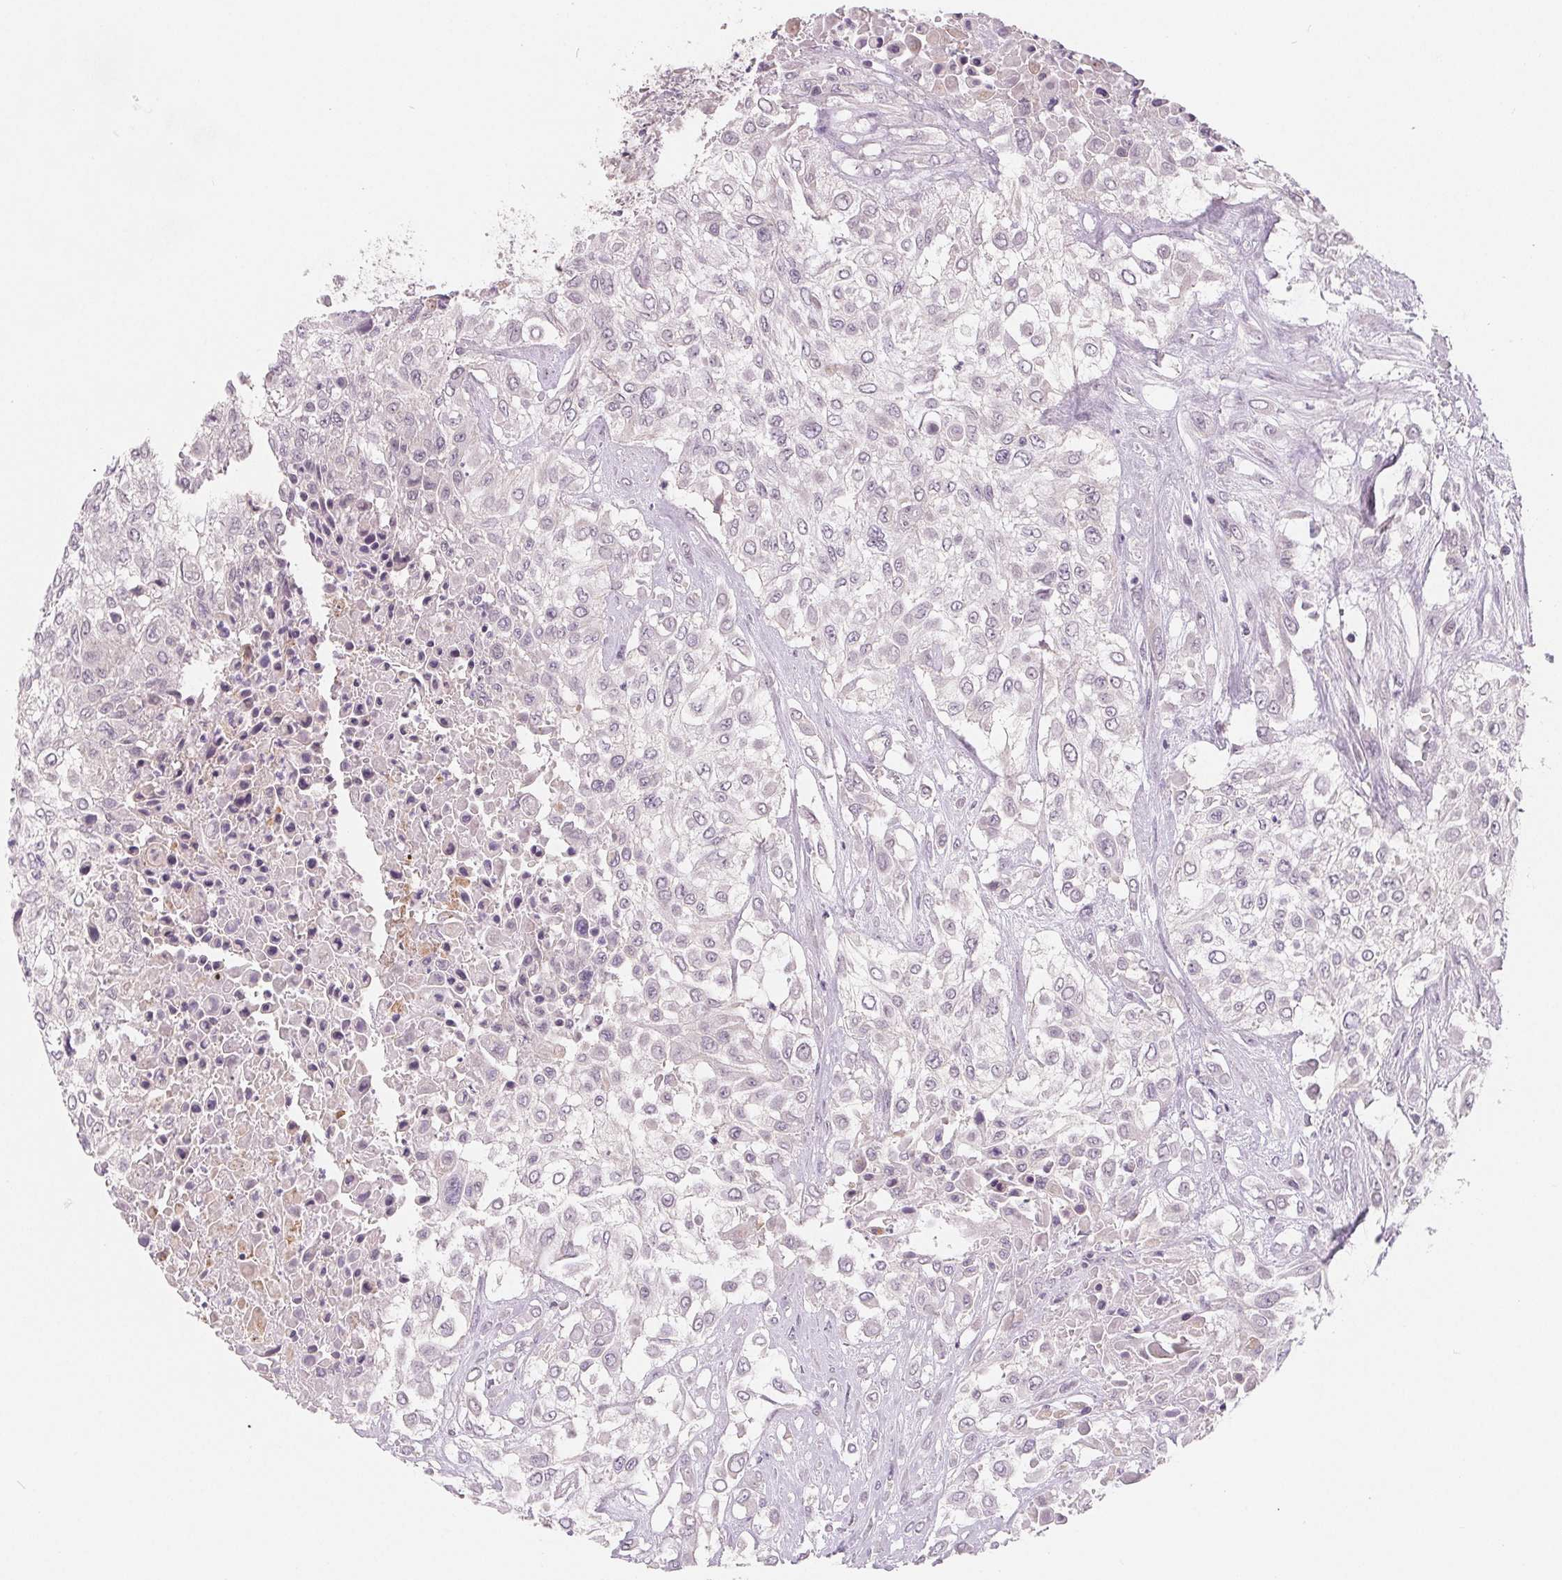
{"staining": {"intensity": "negative", "quantity": "none", "location": "none"}, "tissue": "urothelial cancer", "cell_type": "Tumor cells", "image_type": "cancer", "snomed": [{"axis": "morphology", "description": "Urothelial carcinoma, High grade"}, {"axis": "topography", "description": "Urinary bladder"}], "caption": "This is a micrograph of immunohistochemistry (IHC) staining of urothelial cancer, which shows no positivity in tumor cells.", "gene": "CFC1", "patient": {"sex": "male", "age": 57}}